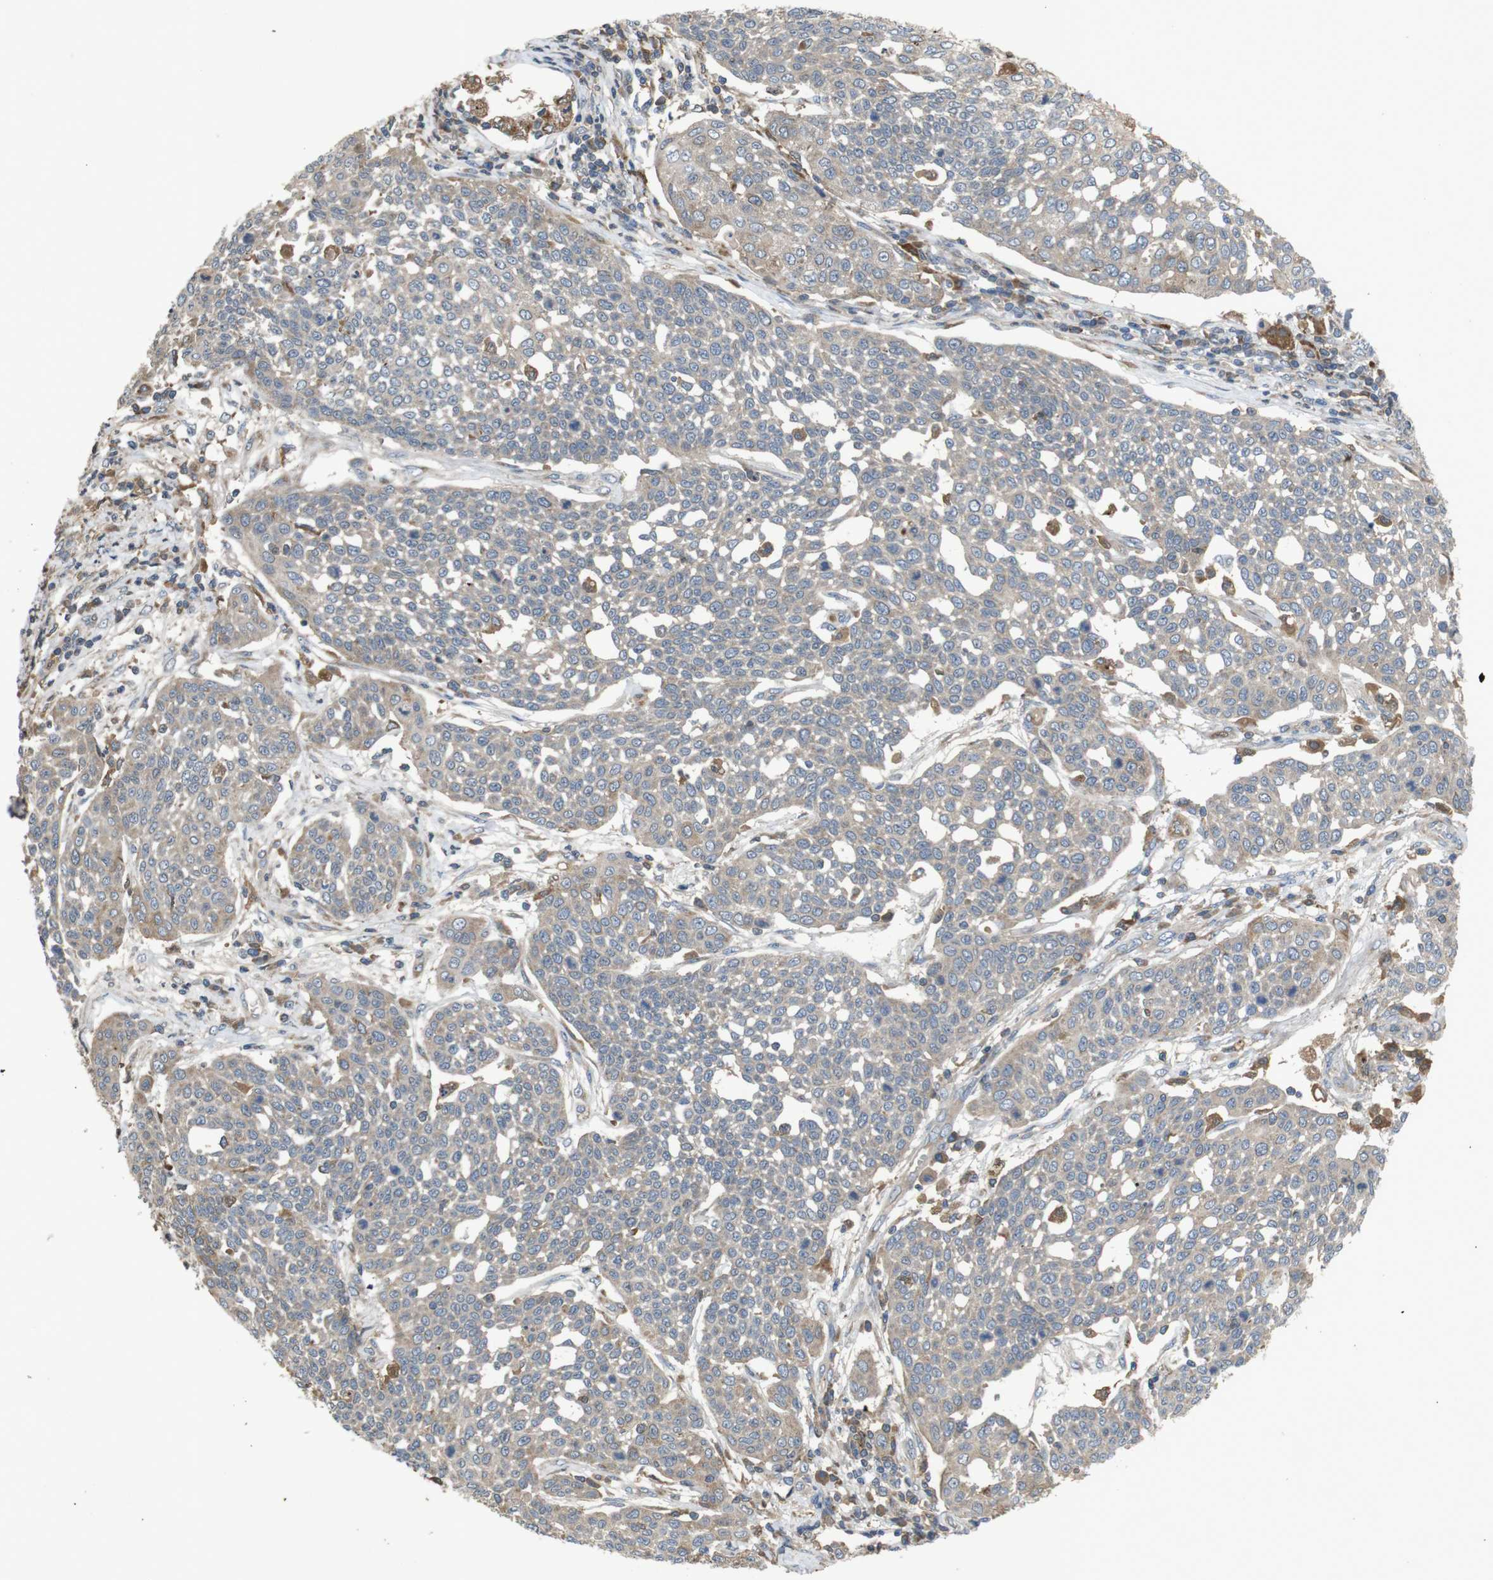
{"staining": {"intensity": "weak", "quantity": "25%-75%", "location": "cytoplasmic/membranous"}, "tissue": "cervical cancer", "cell_type": "Tumor cells", "image_type": "cancer", "snomed": [{"axis": "morphology", "description": "Squamous cell carcinoma, NOS"}, {"axis": "topography", "description": "Cervix"}], "caption": "Cervical cancer (squamous cell carcinoma) stained with immunohistochemistry displays weak cytoplasmic/membranous positivity in about 25%-75% of tumor cells.", "gene": "PTPN1", "patient": {"sex": "female", "age": 34}}